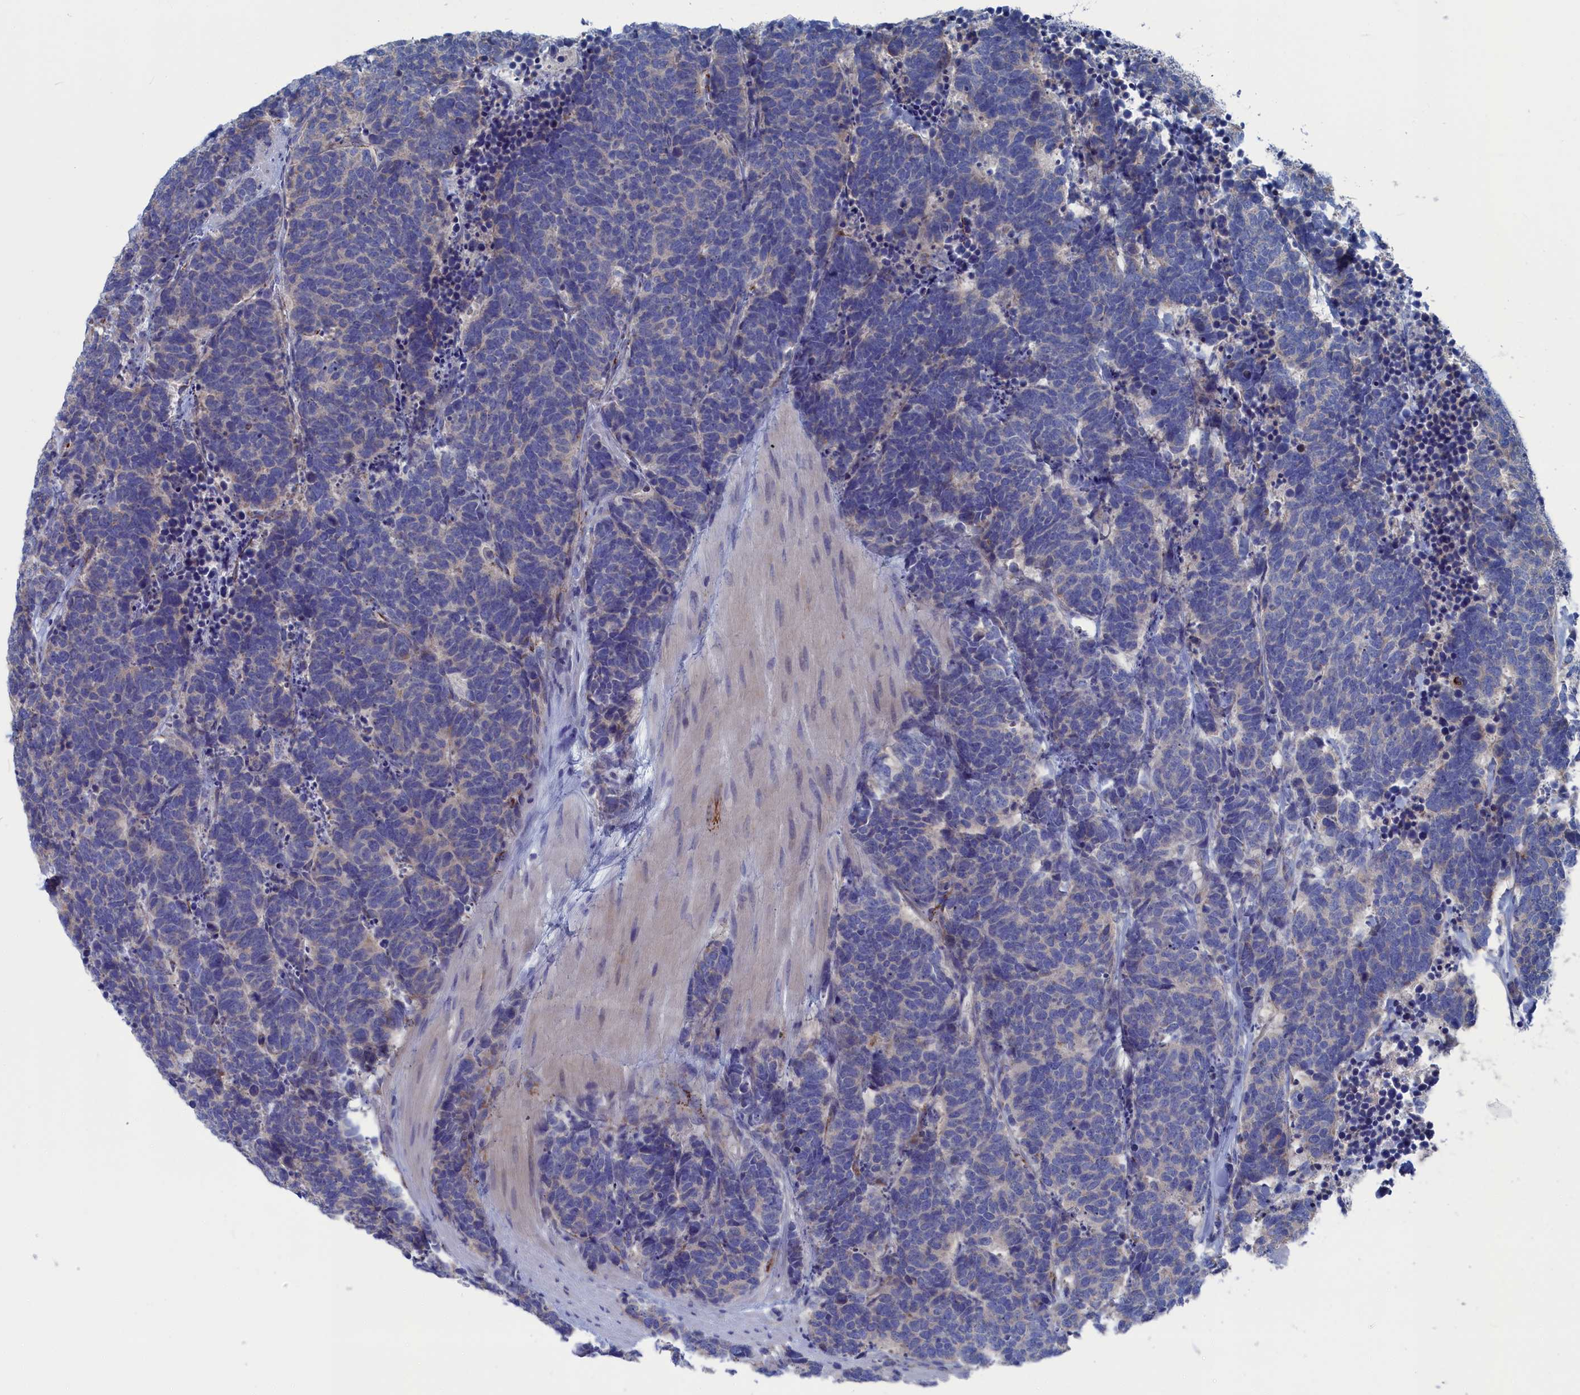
{"staining": {"intensity": "negative", "quantity": "none", "location": "none"}, "tissue": "carcinoid", "cell_type": "Tumor cells", "image_type": "cancer", "snomed": [{"axis": "morphology", "description": "Carcinoma, NOS"}, {"axis": "morphology", "description": "Carcinoid, malignant, NOS"}, {"axis": "topography", "description": "Urinary bladder"}], "caption": "High power microscopy micrograph of an immunohistochemistry (IHC) micrograph of carcinoid, revealing no significant positivity in tumor cells.", "gene": "CEND1", "patient": {"sex": "male", "age": 57}}